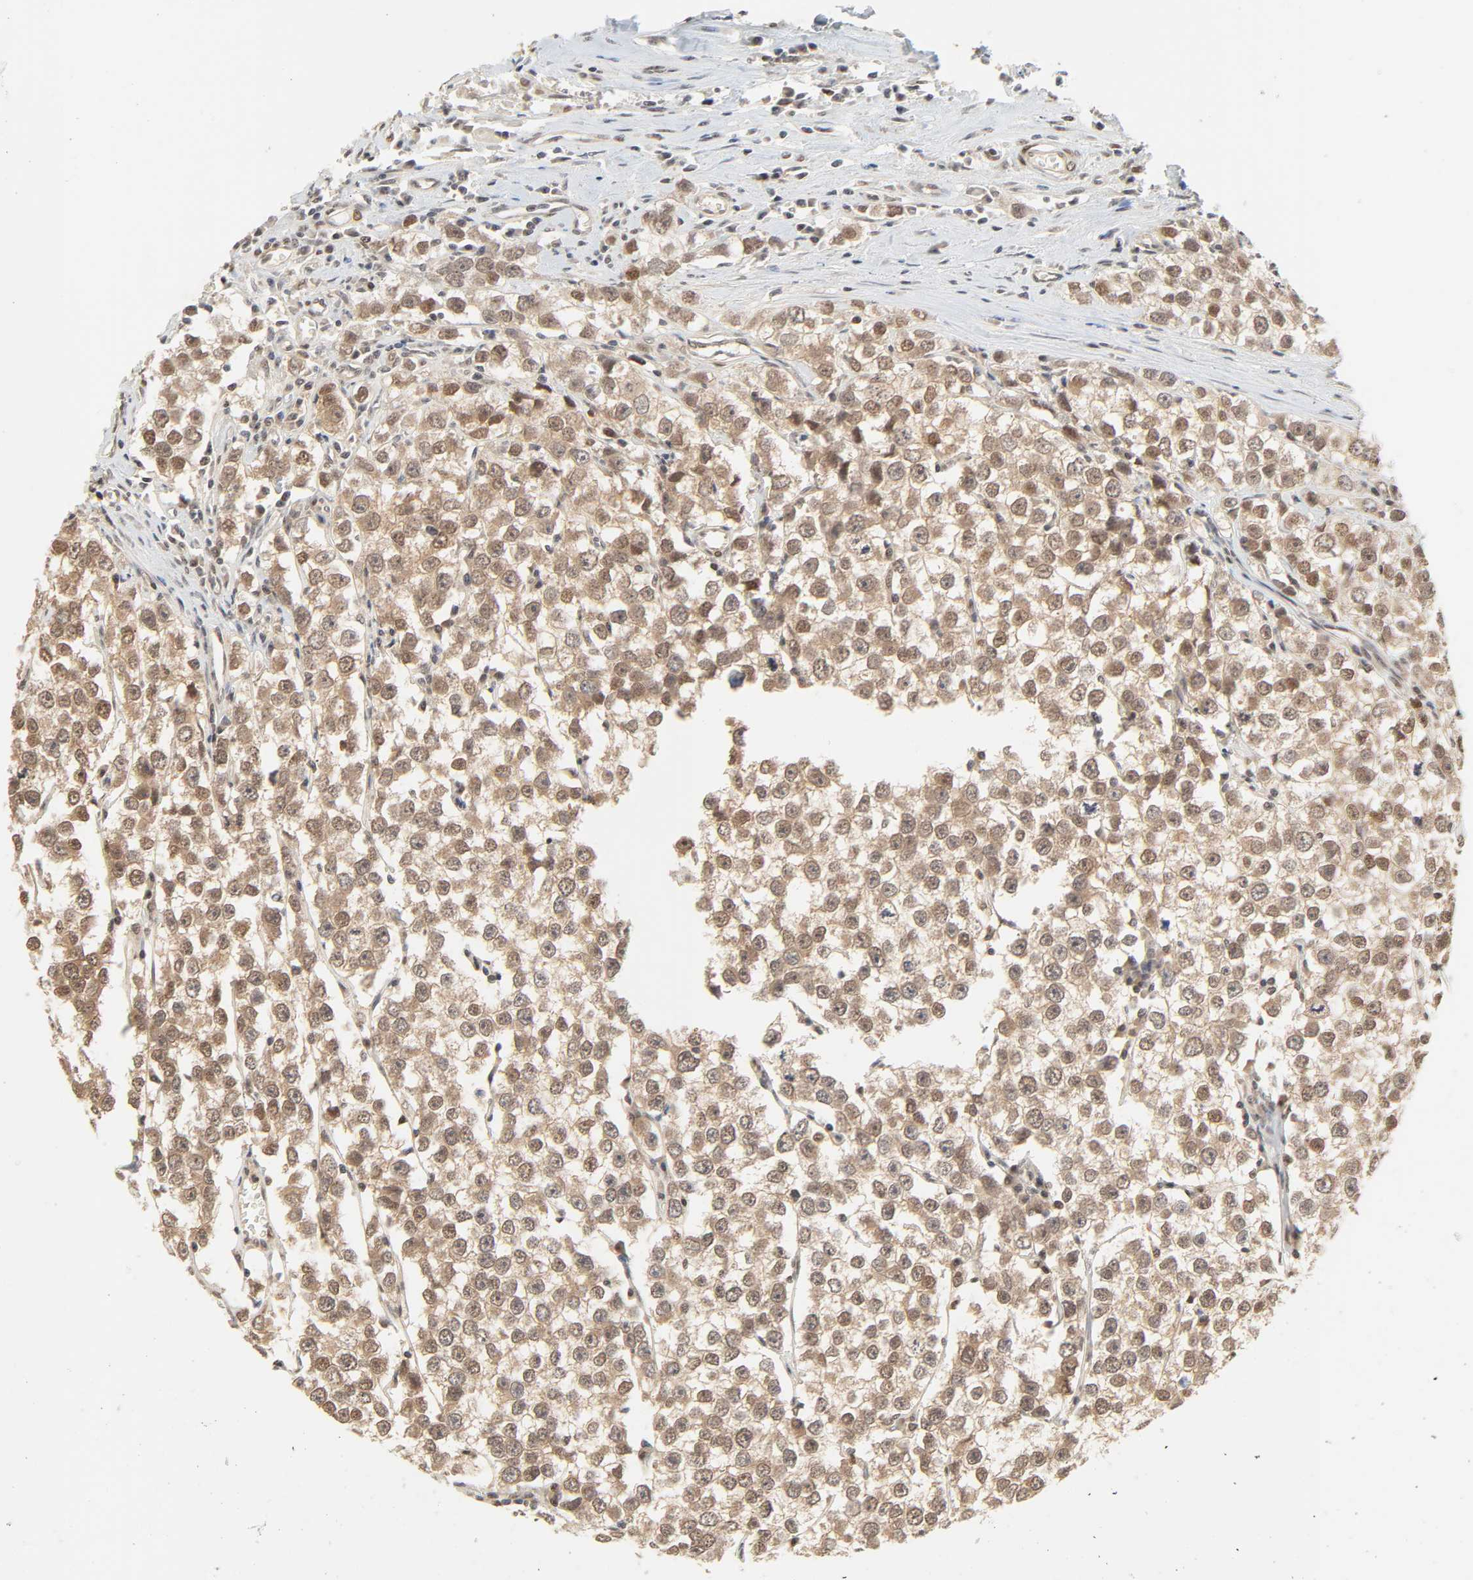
{"staining": {"intensity": "moderate", "quantity": ">75%", "location": "cytoplasmic/membranous,nuclear"}, "tissue": "testis cancer", "cell_type": "Tumor cells", "image_type": "cancer", "snomed": [{"axis": "morphology", "description": "Seminoma, NOS"}, {"axis": "morphology", "description": "Carcinoma, Embryonal, NOS"}, {"axis": "topography", "description": "Testis"}], "caption": "DAB (3,3'-diaminobenzidine) immunohistochemical staining of testis embryonal carcinoma exhibits moderate cytoplasmic/membranous and nuclear protein positivity in about >75% of tumor cells.", "gene": "UBC", "patient": {"sex": "male", "age": 52}}